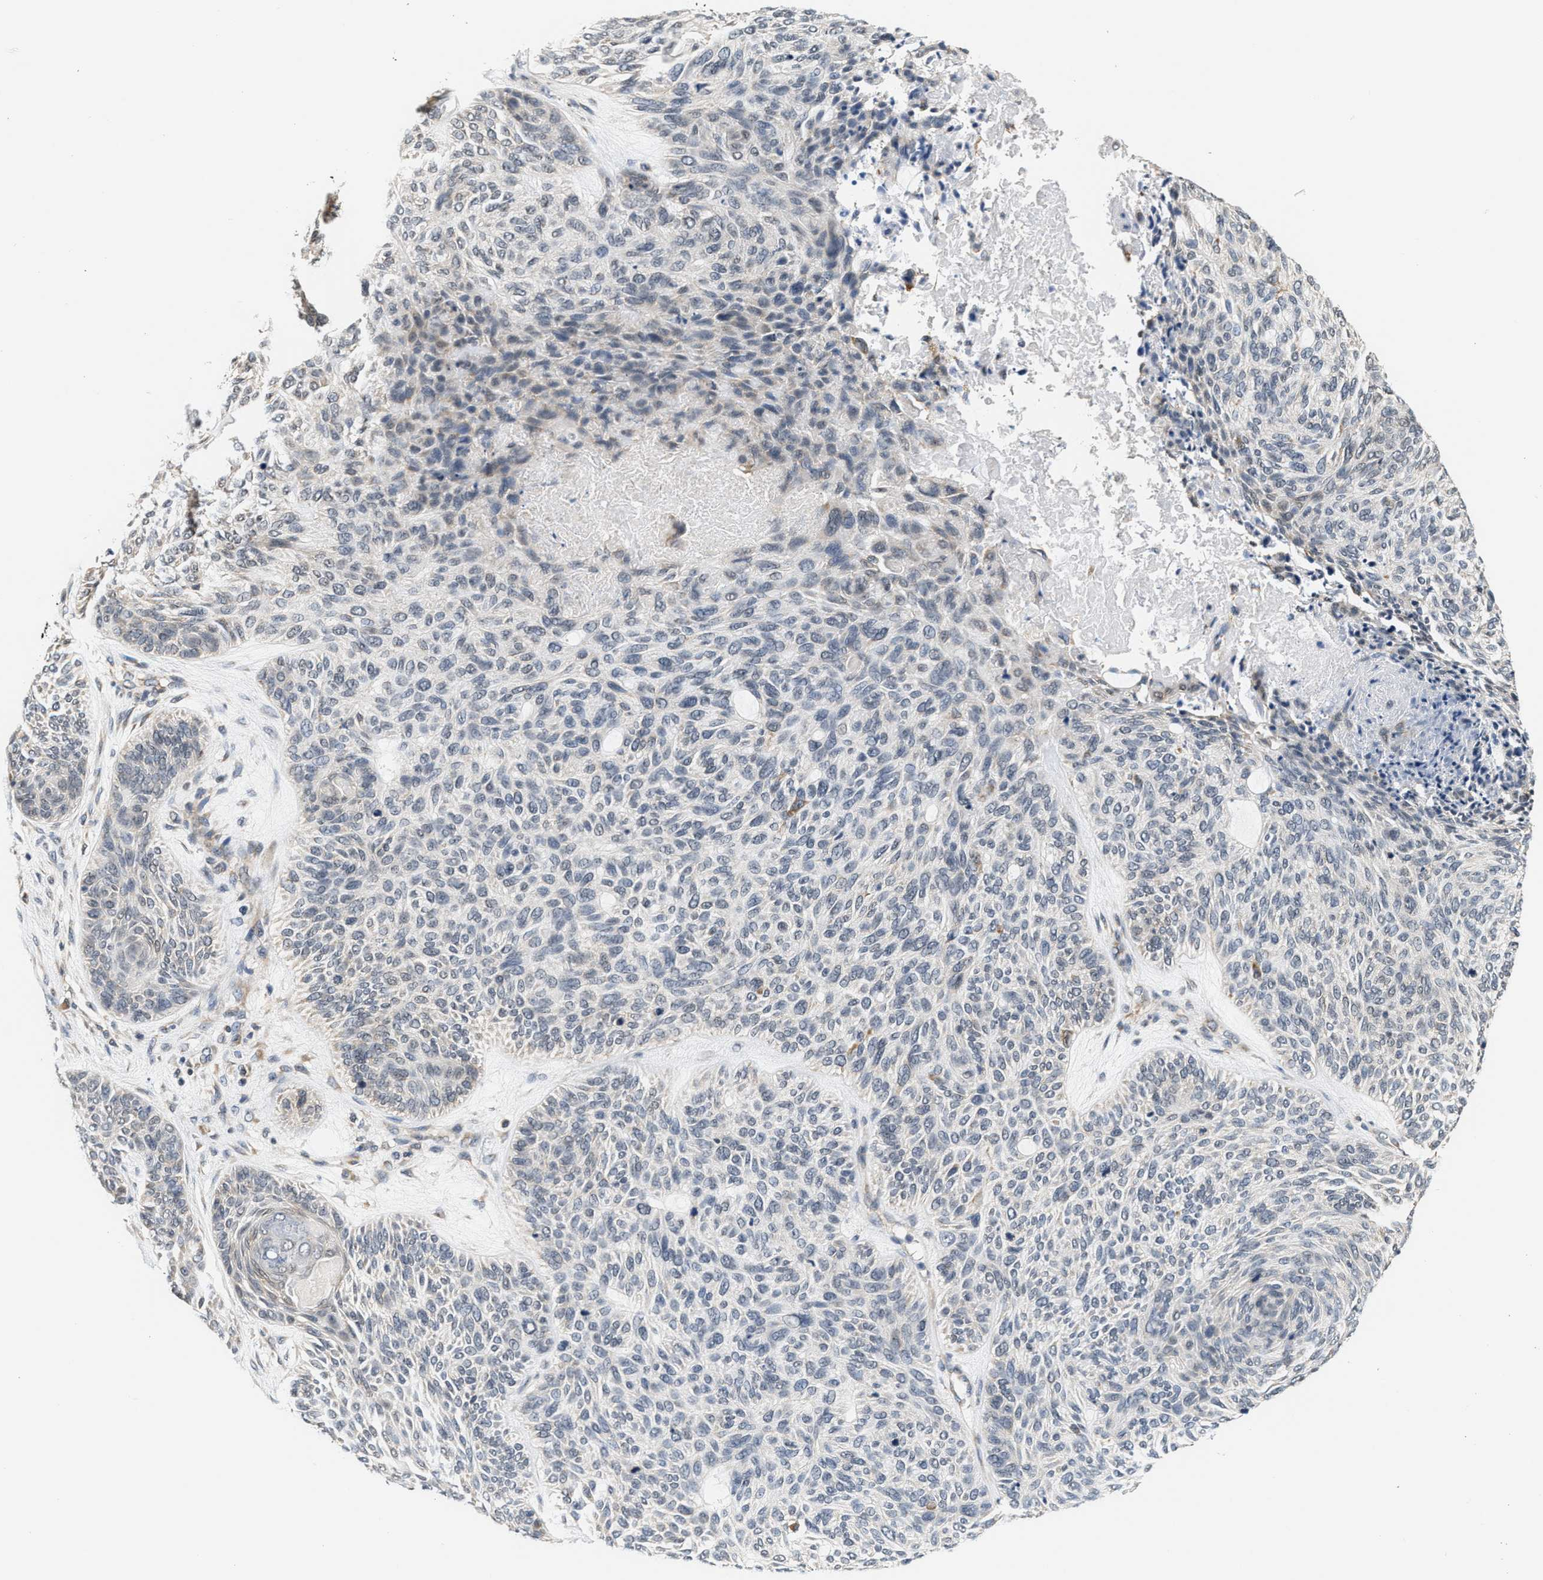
{"staining": {"intensity": "moderate", "quantity": "<25%", "location": "cytoplasmic/membranous"}, "tissue": "skin cancer", "cell_type": "Tumor cells", "image_type": "cancer", "snomed": [{"axis": "morphology", "description": "Basal cell carcinoma"}, {"axis": "topography", "description": "Skin"}], "caption": "A low amount of moderate cytoplasmic/membranous positivity is identified in about <25% of tumor cells in basal cell carcinoma (skin) tissue.", "gene": "GIGYF1", "patient": {"sex": "male", "age": 55}}